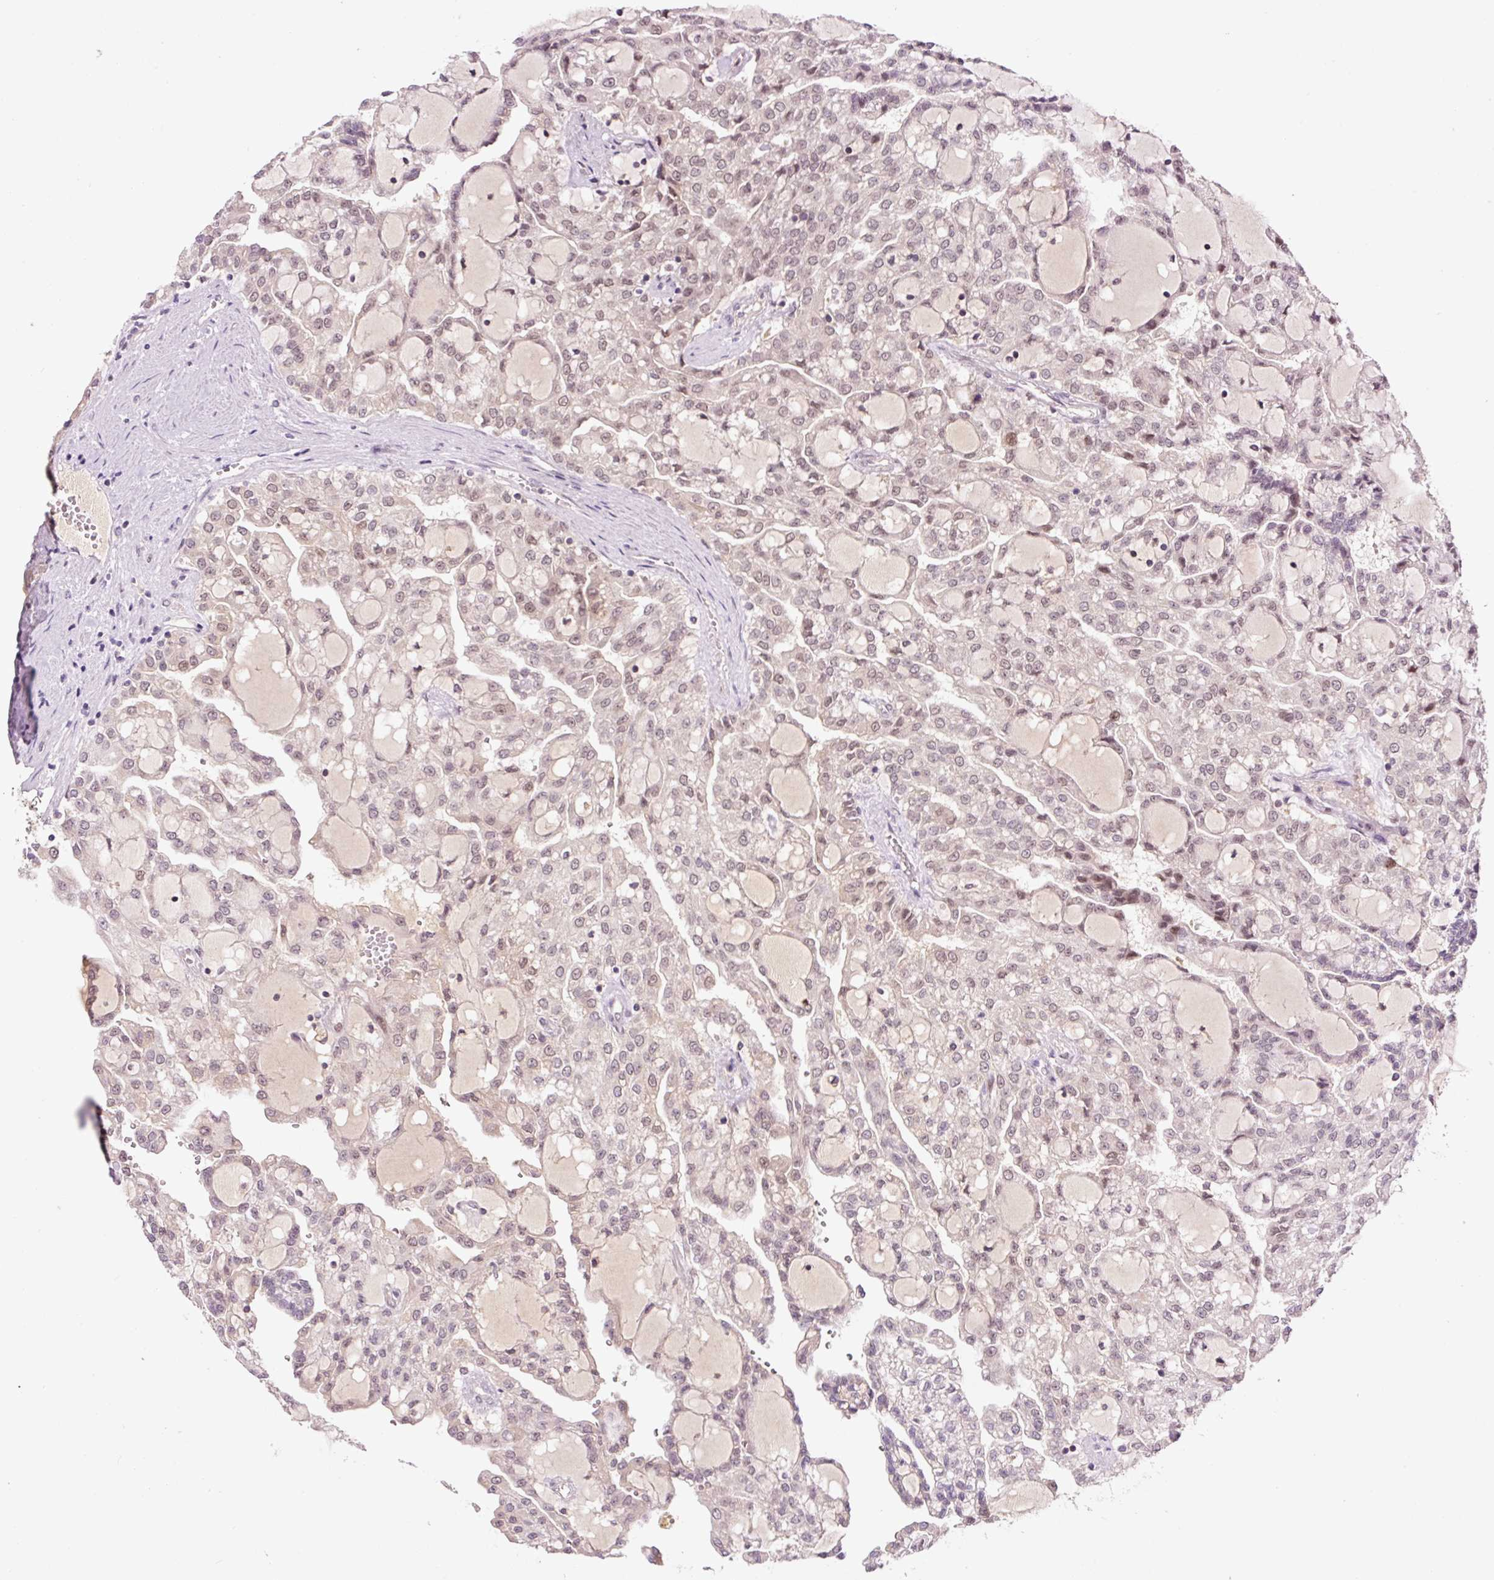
{"staining": {"intensity": "weak", "quantity": ">75%", "location": "nuclear"}, "tissue": "renal cancer", "cell_type": "Tumor cells", "image_type": "cancer", "snomed": [{"axis": "morphology", "description": "Adenocarcinoma, NOS"}, {"axis": "topography", "description": "Kidney"}], "caption": "Immunohistochemistry photomicrograph of human adenocarcinoma (renal) stained for a protein (brown), which demonstrates low levels of weak nuclear expression in approximately >75% of tumor cells.", "gene": "DPPA4", "patient": {"sex": "male", "age": 63}}